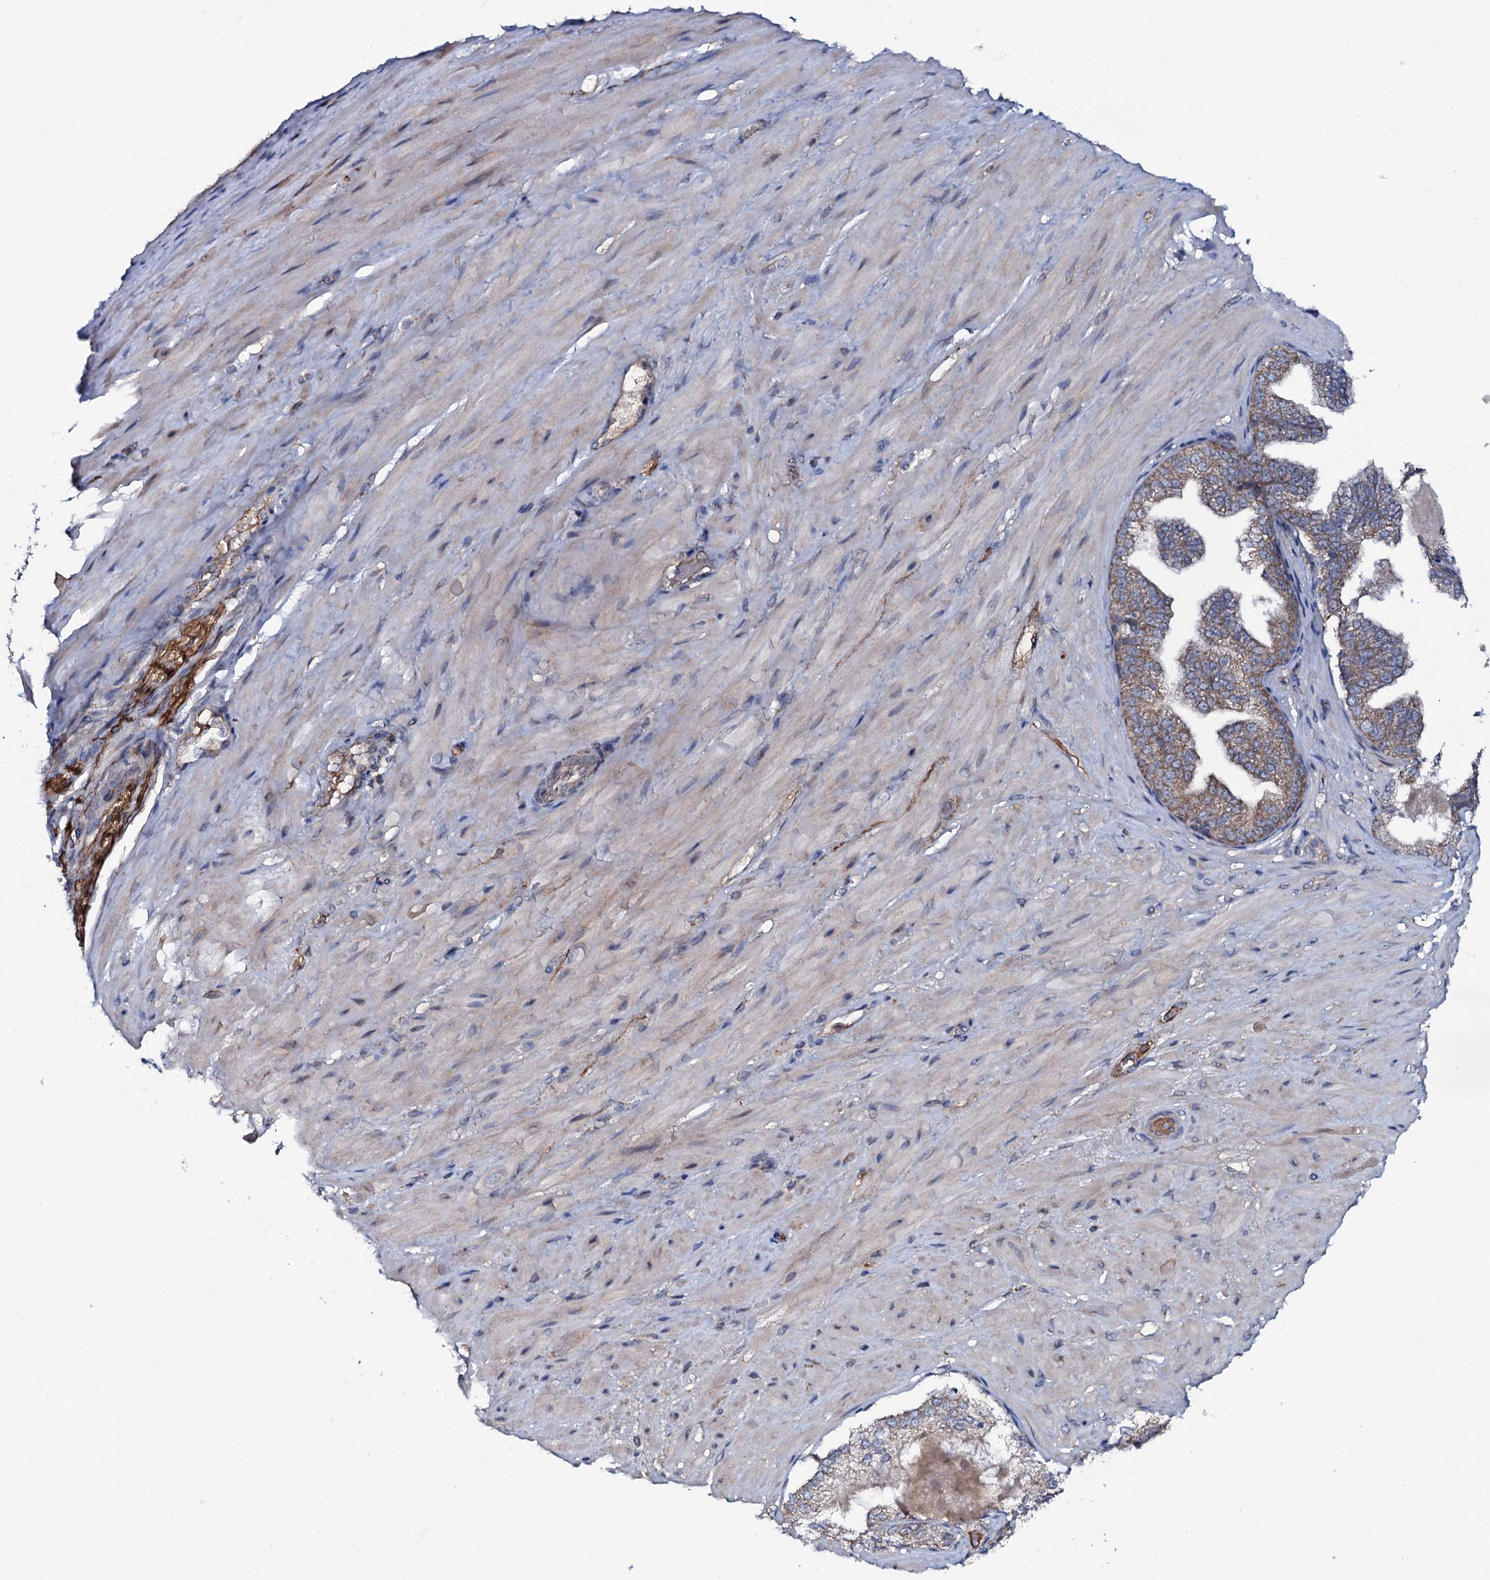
{"staining": {"intensity": "negative", "quantity": "none", "location": "none"}, "tissue": "adipose tissue", "cell_type": "Adipocytes", "image_type": "normal", "snomed": [{"axis": "morphology", "description": "Normal tissue, NOS"}, {"axis": "morphology", "description": "Adenocarcinoma, Low grade"}, {"axis": "topography", "description": "Prostate"}, {"axis": "topography", "description": "Peripheral nerve tissue"}], "caption": "Immunohistochemical staining of unremarkable adipose tissue displays no significant expression in adipocytes.", "gene": "PPP1R3D", "patient": {"sex": "male", "age": 63}}